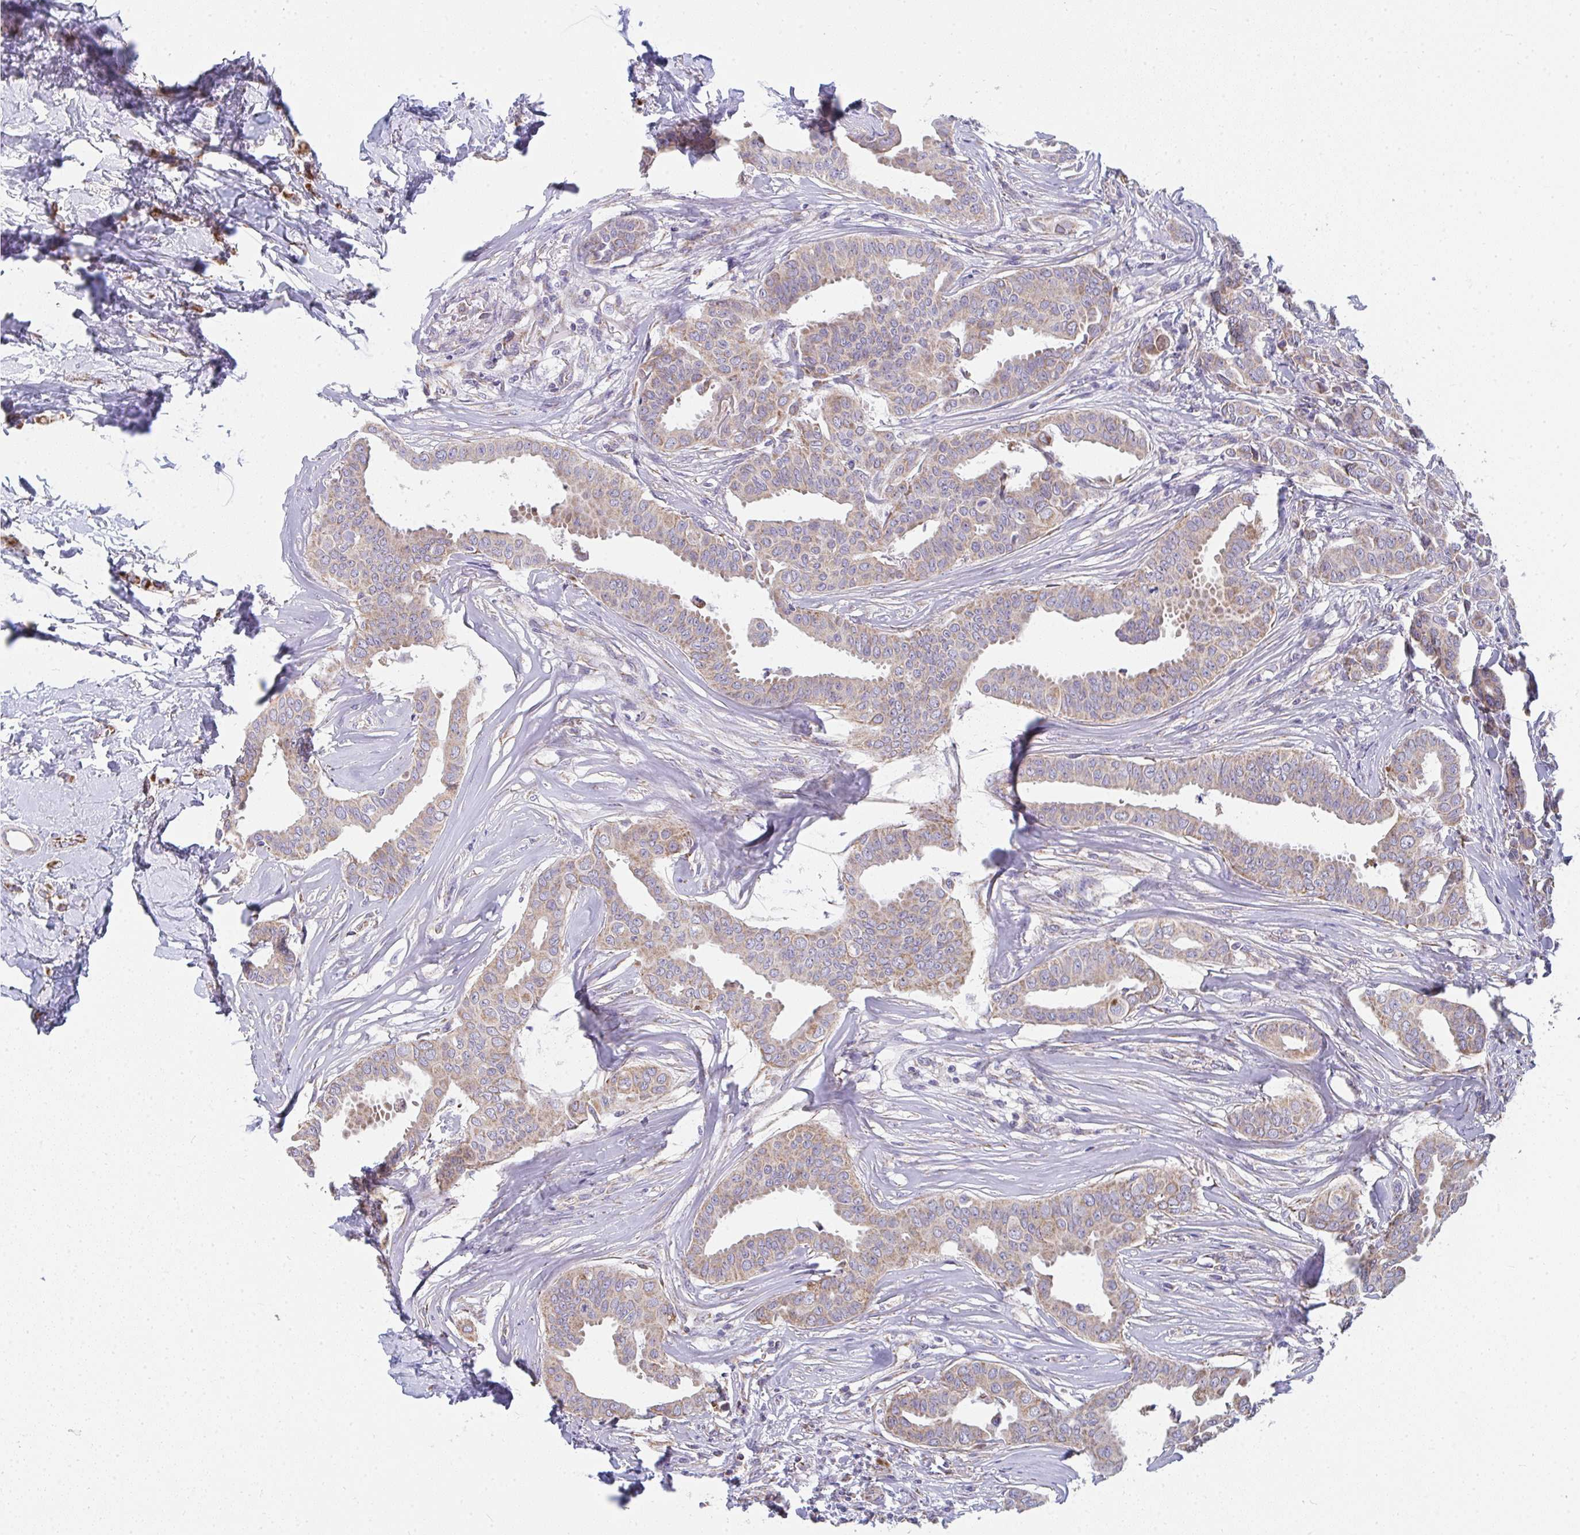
{"staining": {"intensity": "weak", "quantity": "25%-75%", "location": "cytoplasmic/membranous"}, "tissue": "breast cancer", "cell_type": "Tumor cells", "image_type": "cancer", "snomed": [{"axis": "morphology", "description": "Duct carcinoma"}, {"axis": "topography", "description": "Breast"}], "caption": "The micrograph displays a brown stain indicating the presence of a protein in the cytoplasmic/membranous of tumor cells in breast infiltrating ductal carcinoma. The staining was performed using DAB (3,3'-diaminobenzidine), with brown indicating positive protein expression. Nuclei are stained blue with hematoxylin.", "gene": "FAHD1", "patient": {"sex": "female", "age": 45}}